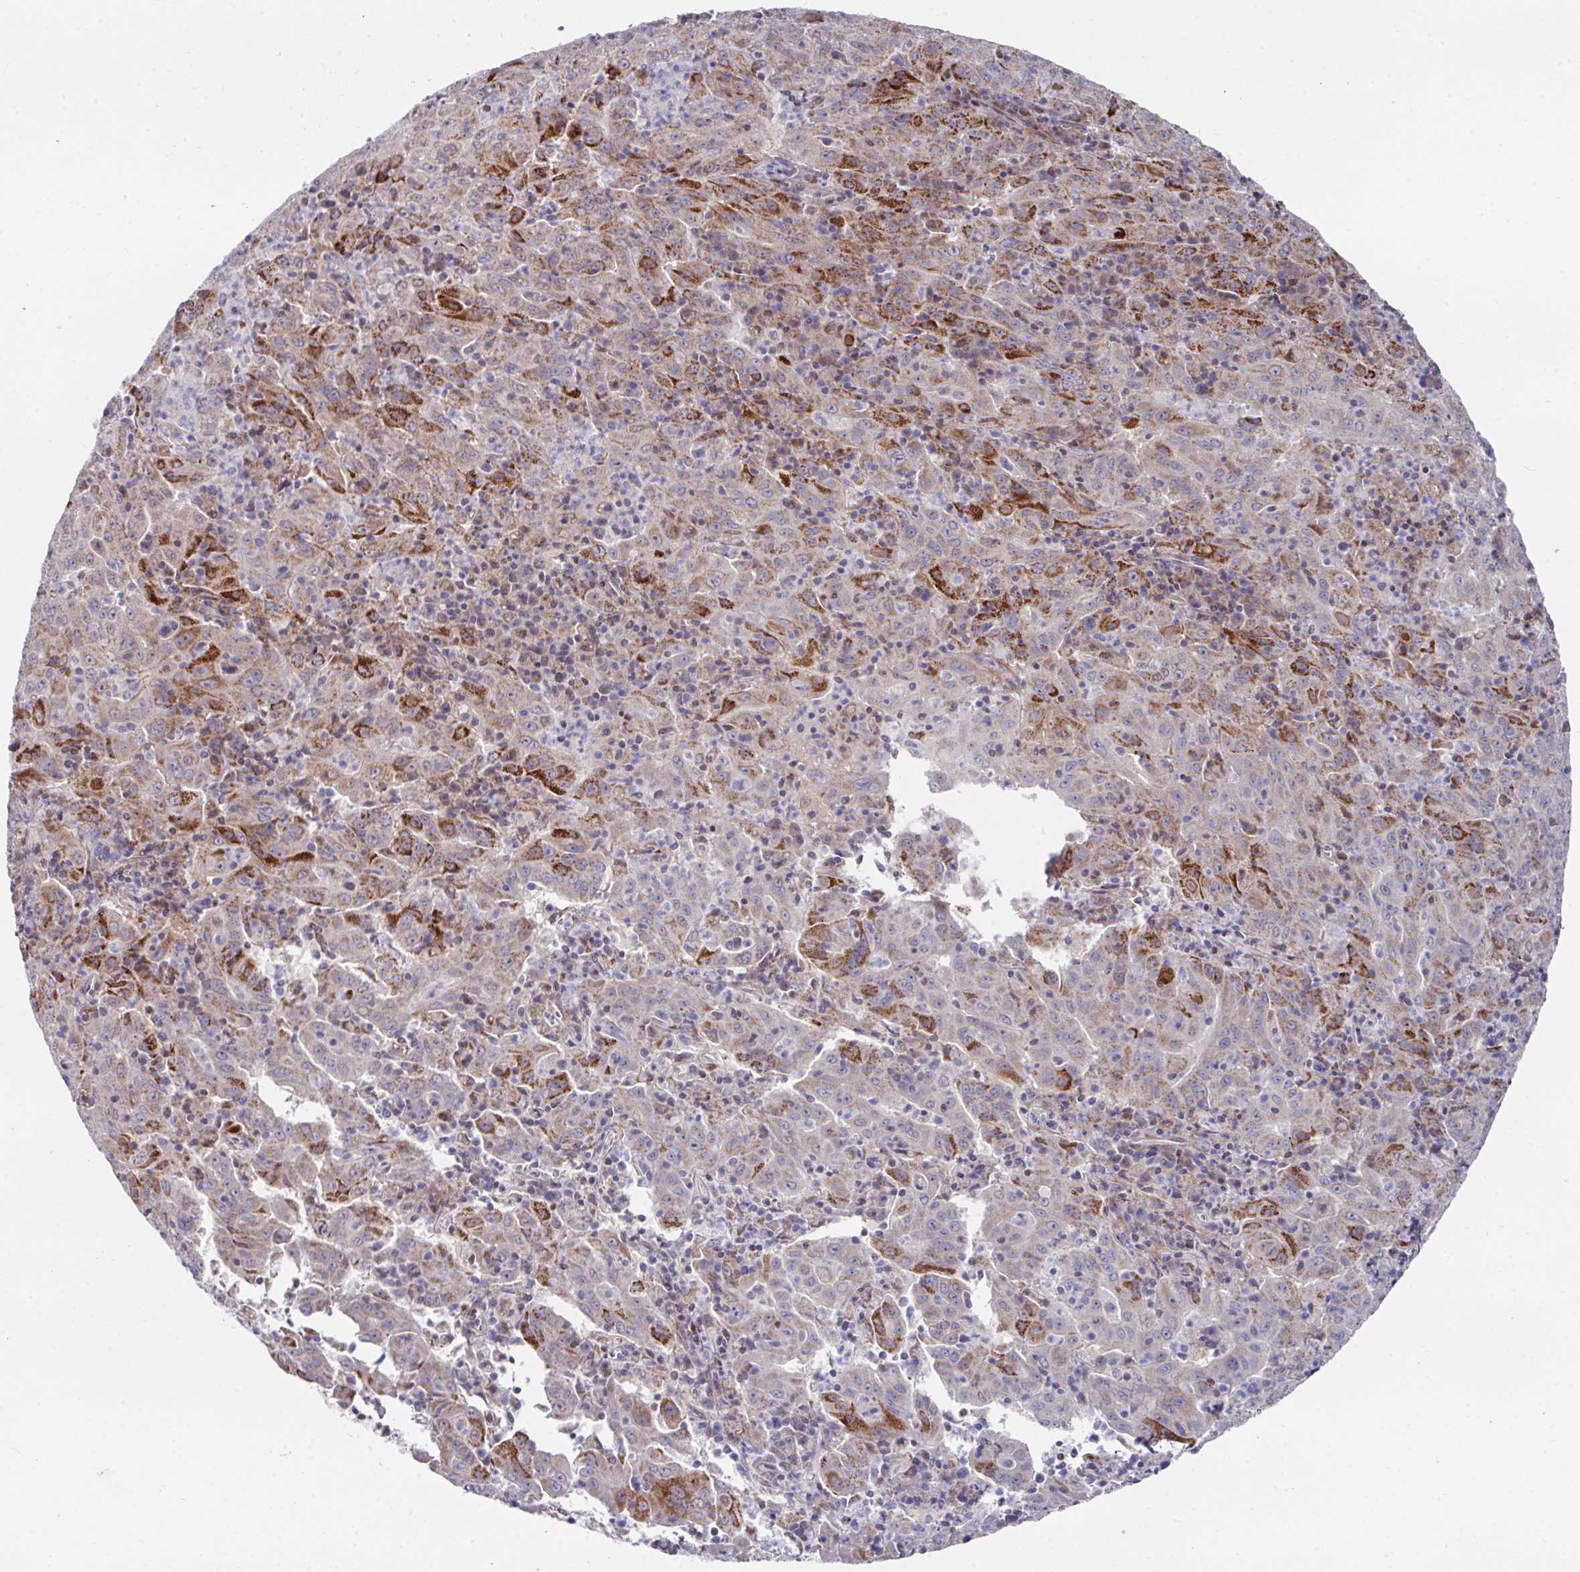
{"staining": {"intensity": "strong", "quantity": "<25%", "location": "cytoplasmic/membranous"}, "tissue": "pancreatic cancer", "cell_type": "Tumor cells", "image_type": "cancer", "snomed": [{"axis": "morphology", "description": "Adenocarcinoma, NOS"}, {"axis": "topography", "description": "Pancreas"}], "caption": "A histopathology image of human pancreatic adenocarcinoma stained for a protein shows strong cytoplasmic/membranous brown staining in tumor cells.", "gene": "CBX7", "patient": {"sex": "male", "age": 63}}